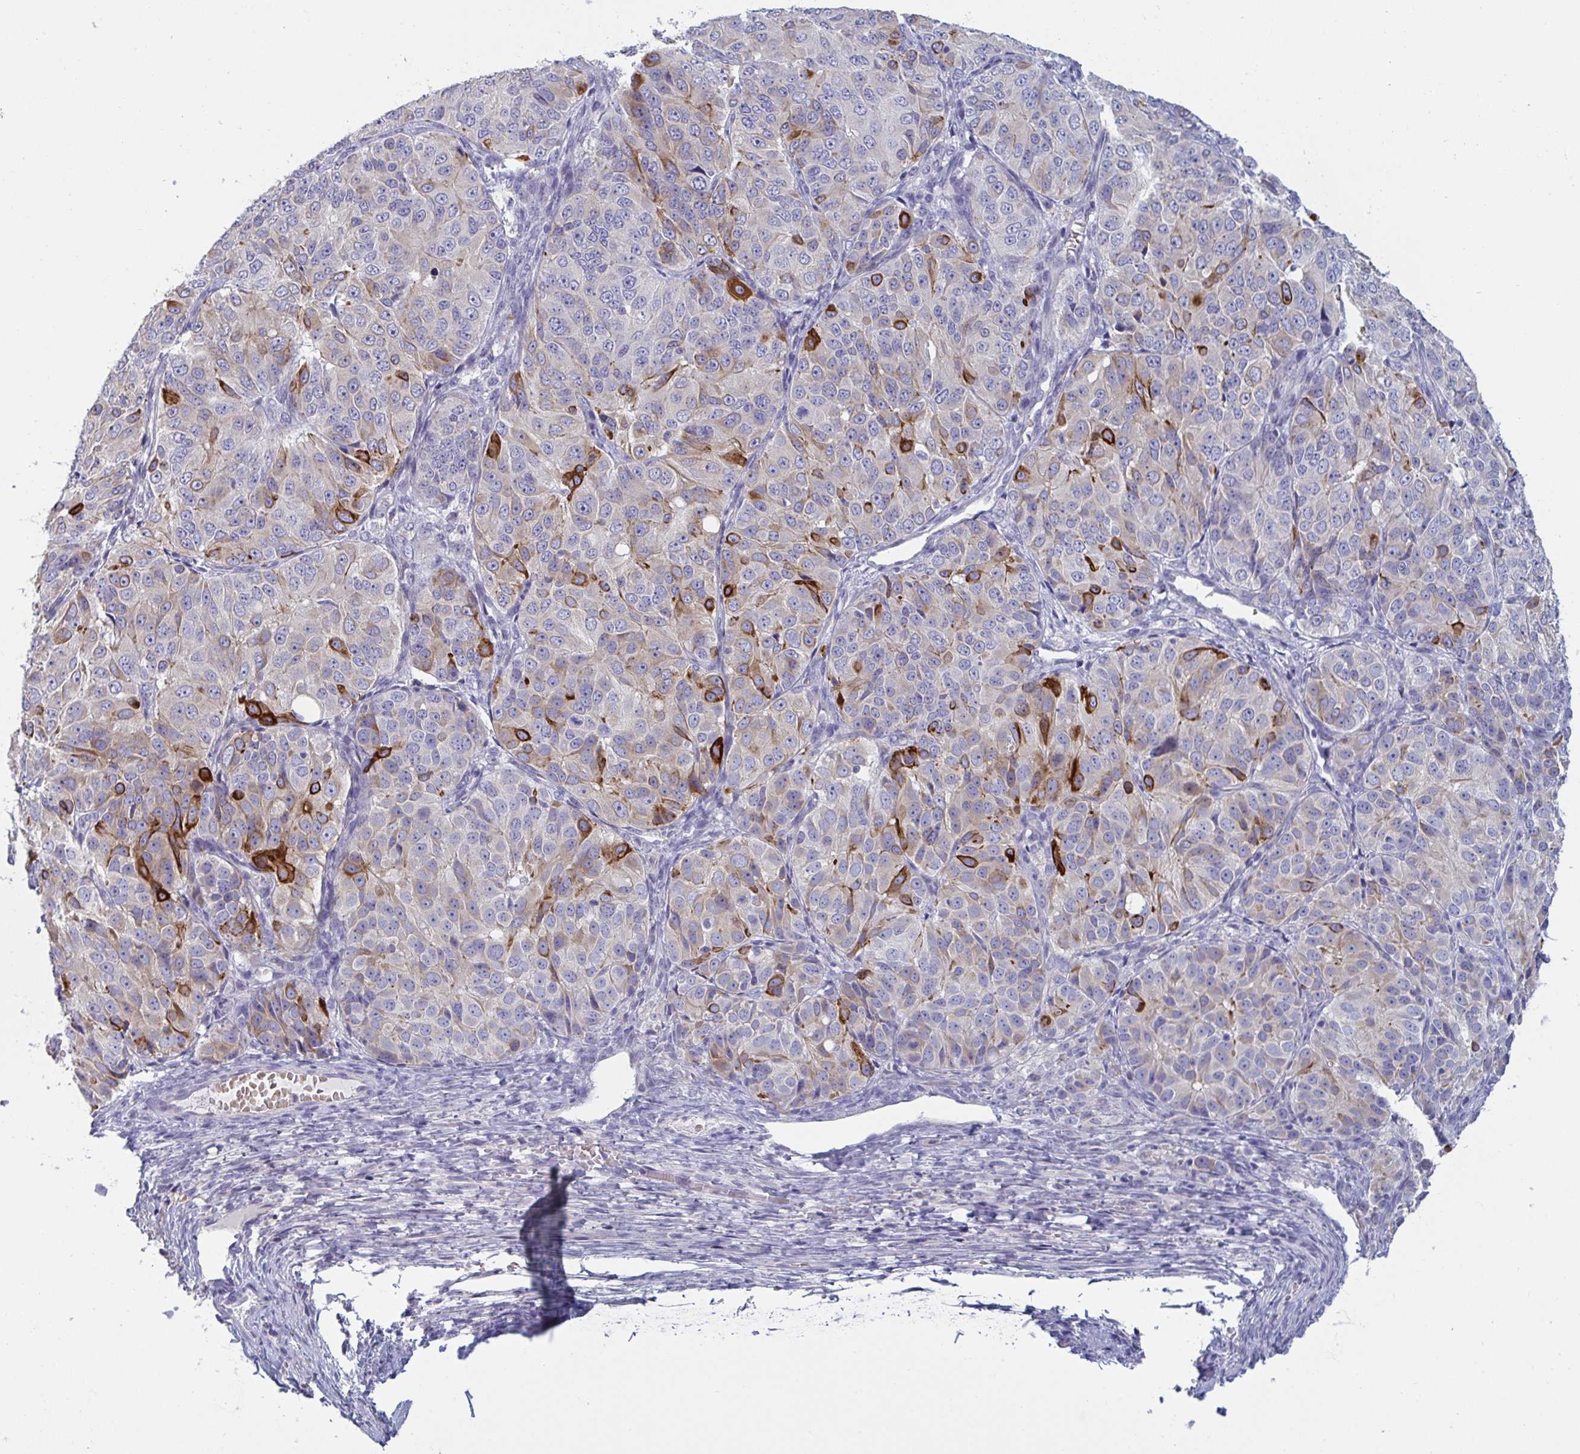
{"staining": {"intensity": "strong", "quantity": "<25%", "location": "cytoplasmic/membranous"}, "tissue": "ovarian cancer", "cell_type": "Tumor cells", "image_type": "cancer", "snomed": [{"axis": "morphology", "description": "Carcinoma, endometroid"}, {"axis": "topography", "description": "Ovary"}], "caption": "This is a photomicrograph of immunohistochemistry staining of ovarian cancer (endometroid carcinoma), which shows strong positivity in the cytoplasmic/membranous of tumor cells.", "gene": "TAS2R38", "patient": {"sex": "female", "age": 51}}